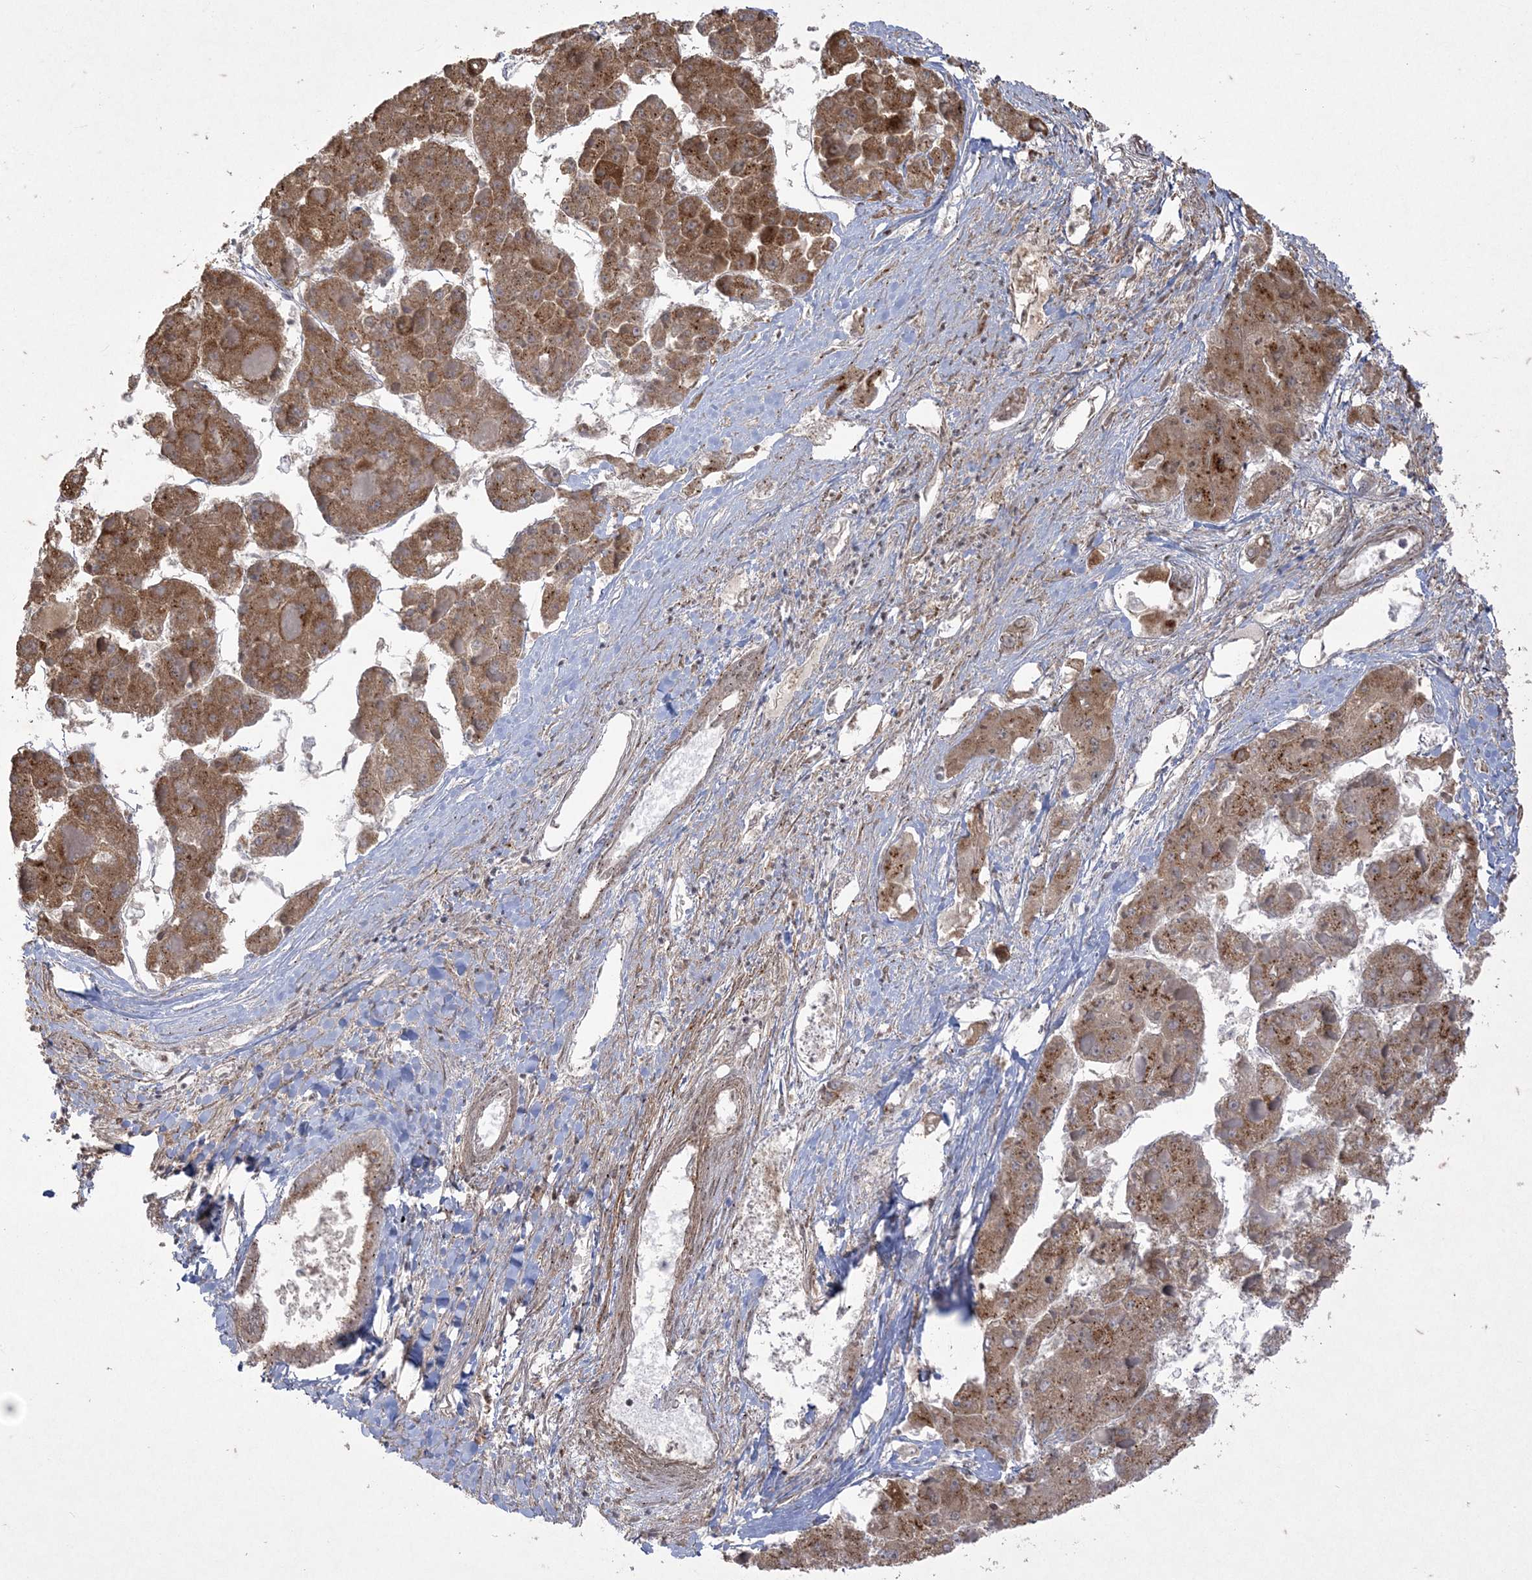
{"staining": {"intensity": "moderate", "quantity": ">75%", "location": "cytoplasmic/membranous"}, "tissue": "liver cancer", "cell_type": "Tumor cells", "image_type": "cancer", "snomed": [{"axis": "morphology", "description": "Carcinoma, Hepatocellular, NOS"}, {"axis": "topography", "description": "Liver"}], "caption": "Human liver cancer stained with a protein marker reveals moderate staining in tumor cells.", "gene": "RRAS", "patient": {"sex": "female", "age": 73}}